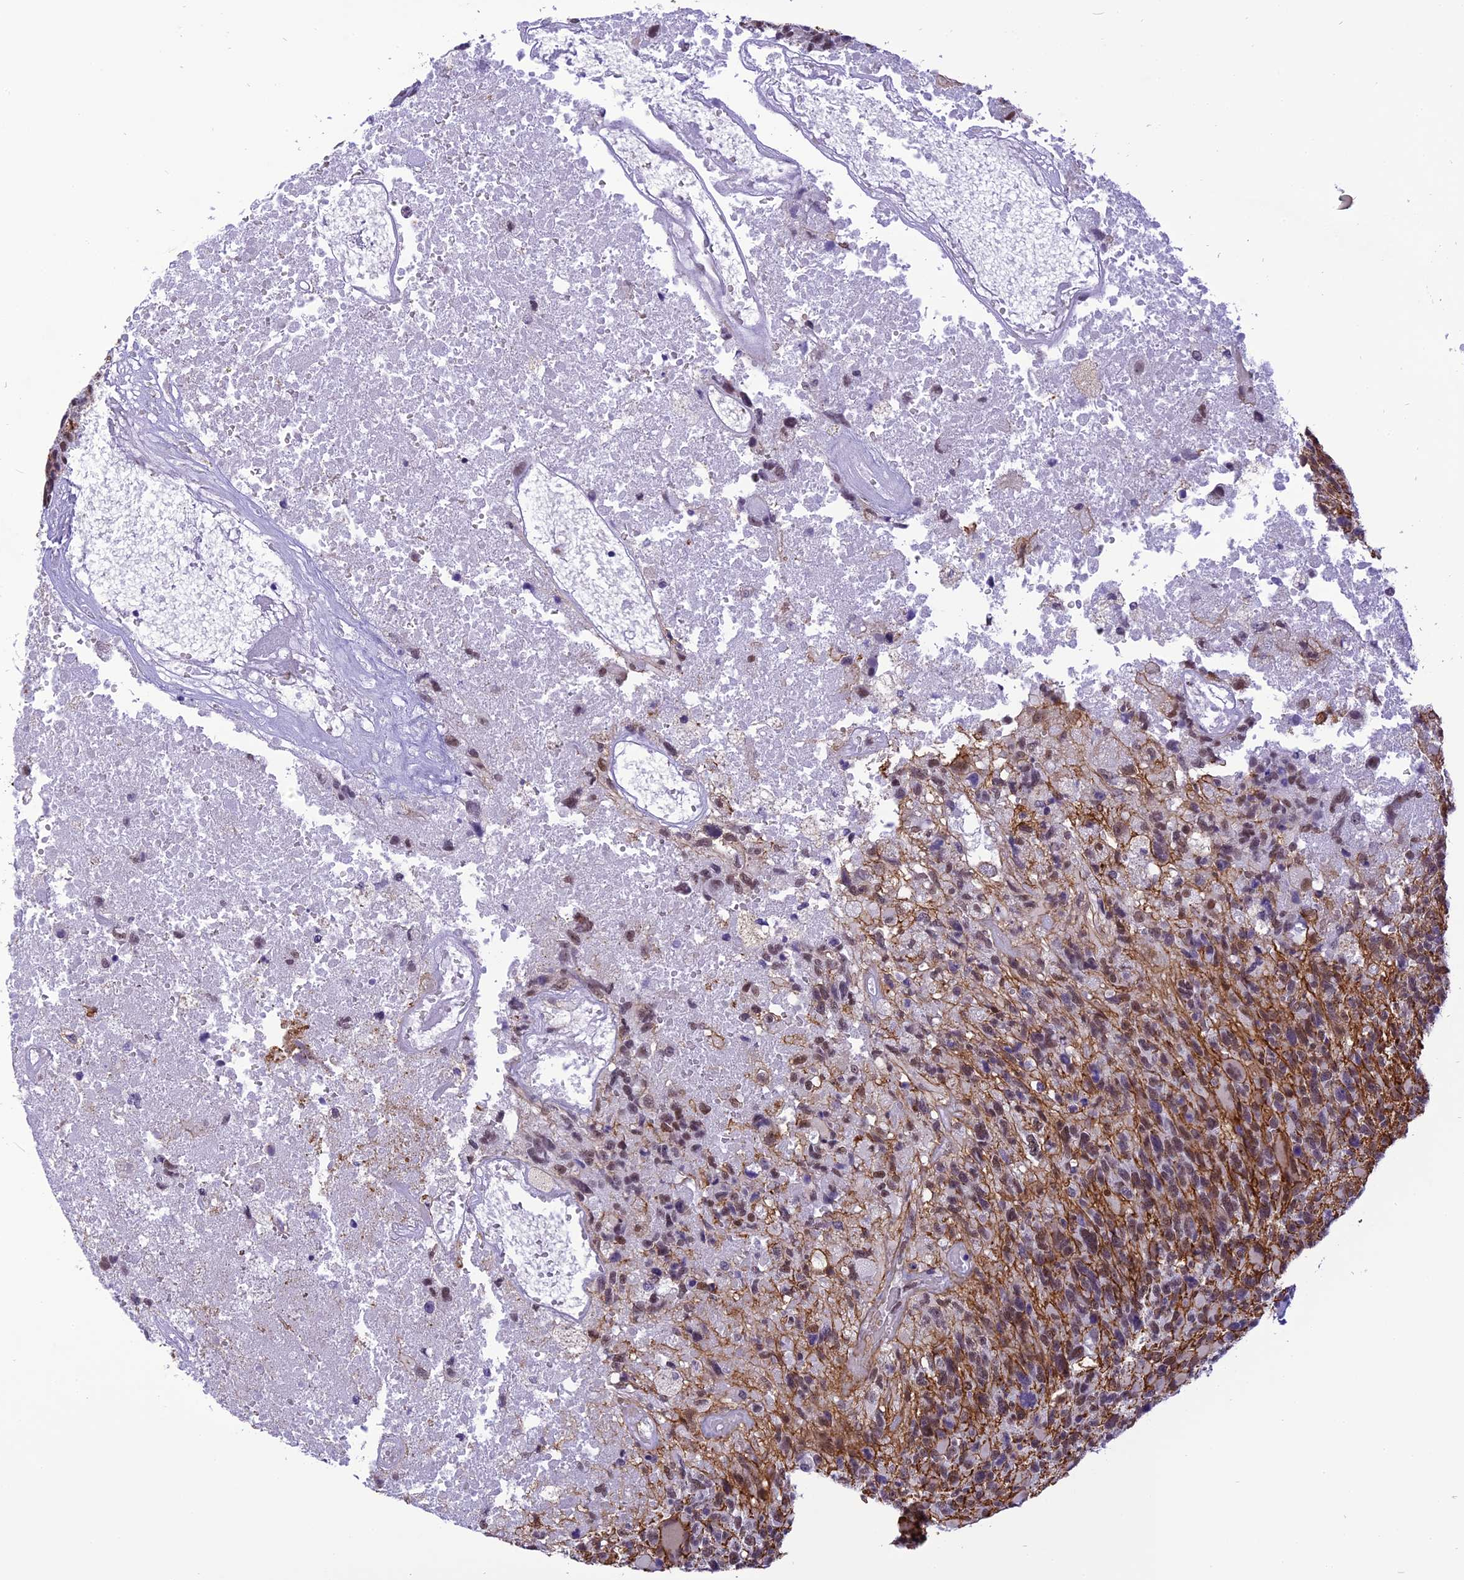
{"staining": {"intensity": "moderate", "quantity": "<25%", "location": "nuclear"}, "tissue": "glioma", "cell_type": "Tumor cells", "image_type": "cancer", "snomed": [{"axis": "morphology", "description": "Glioma, malignant, High grade"}, {"axis": "topography", "description": "Brain"}], "caption": "An immunohistochemistry (IHC) micrograph of neoplastic tissue is shown. Protein staining in brown labels moderate nuclear positivity in malignant high-grade glioma within tumor cells.", "gene": "IRF2BP1", "patient": {"sex": "male", "age": 76}}